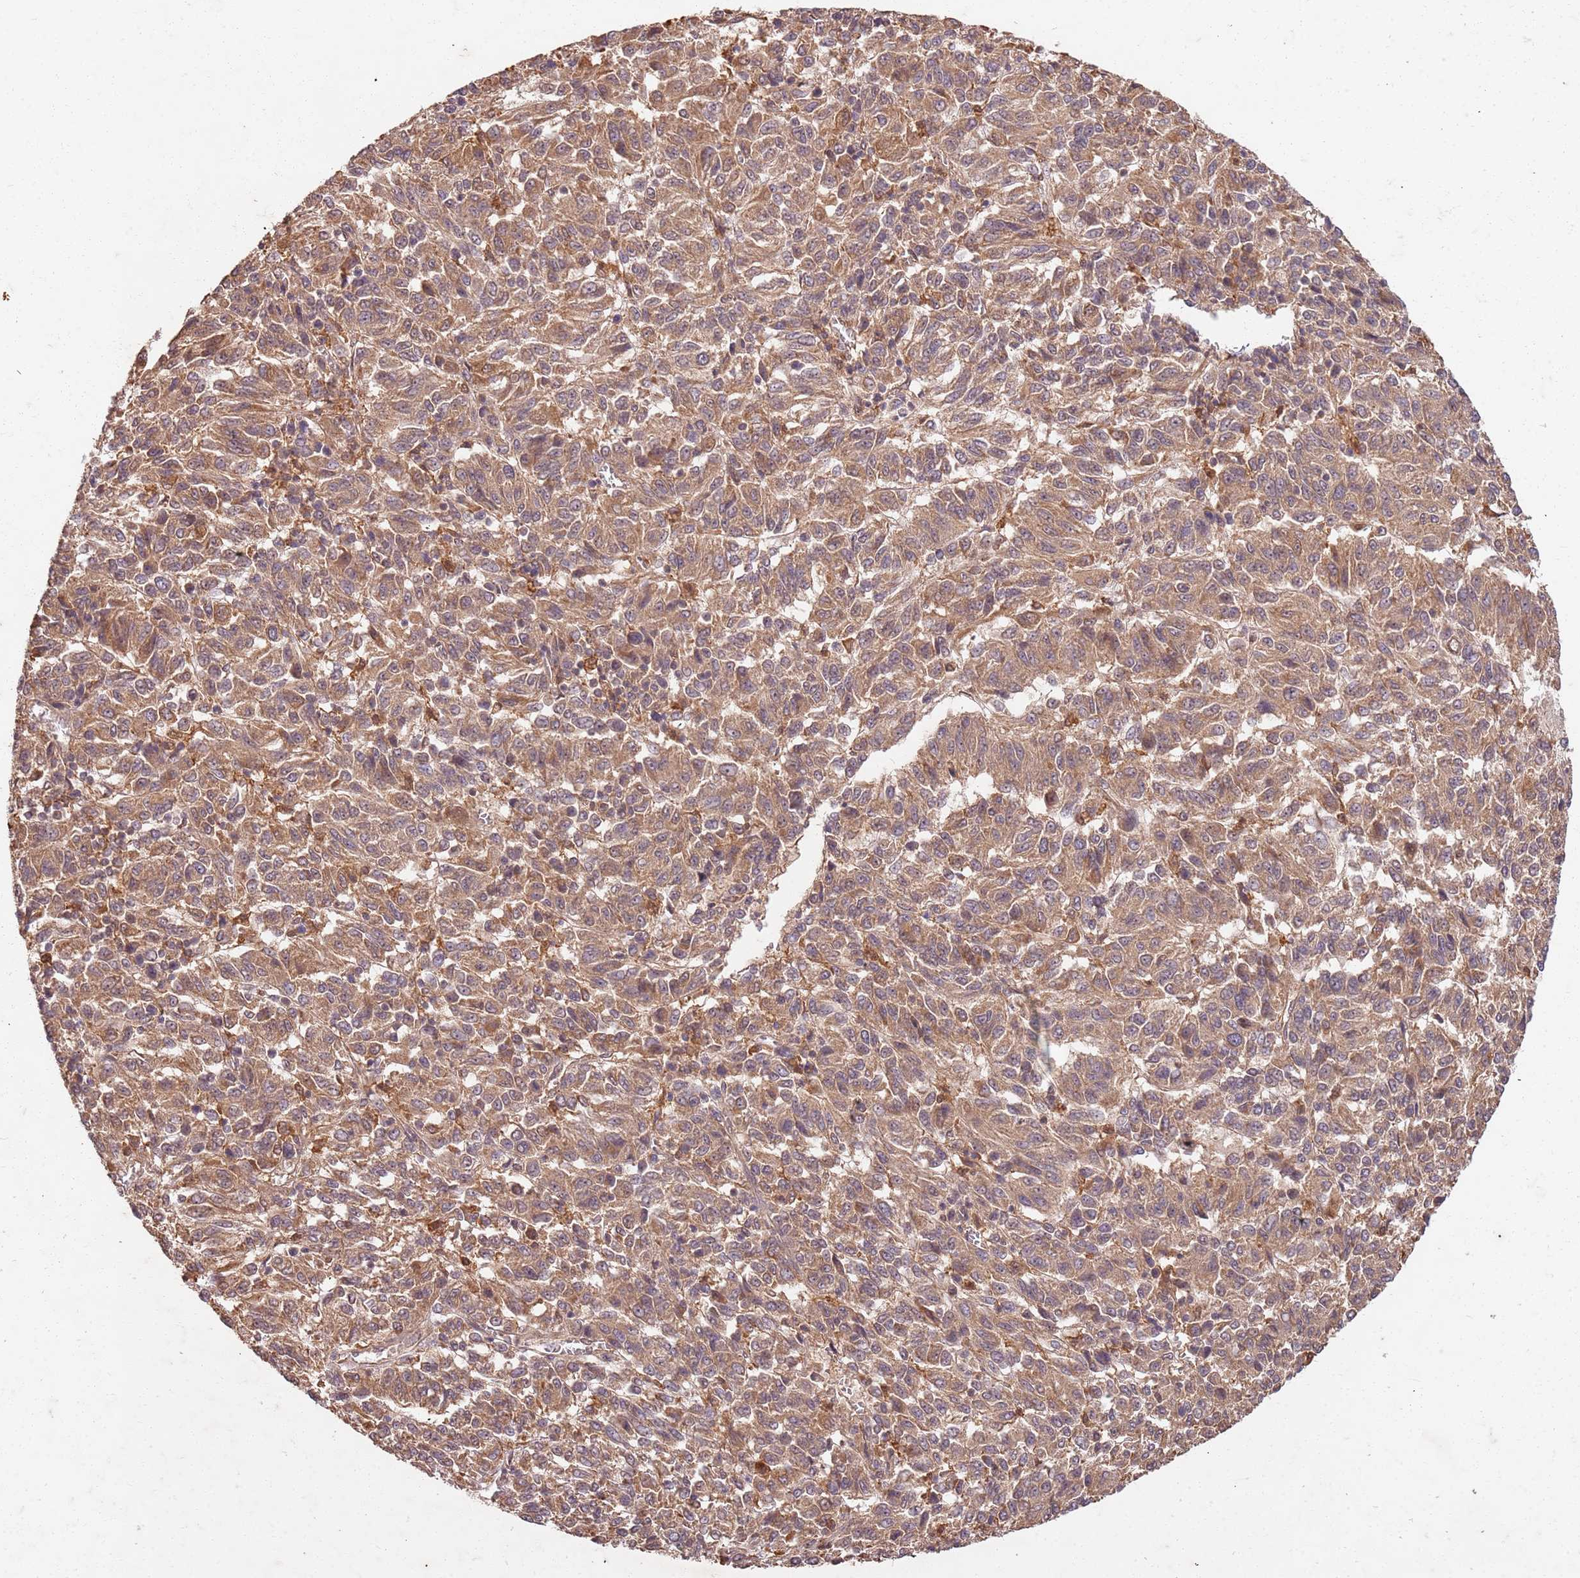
{"staining": {"intensity": "moderate", "quantity": ">75%", "location": "cytoplasmic/membranous"}, "tissue": "melanoma", "cell_type": "Tumor cells", "image_type": "cancer", "snomed": [{"axis": "morphology", "description": "Malignant melanoma, Metastatic site"}, {"axis": "topography", "description": "Lung"}], "caption": "About >75% of tumor cells in human malignant melanoma (metastatic site) demonstrate moderate cytoplasmic/membranous protein positivity as visualized by brown immunohistochemical staining.", "gene": "UBE3A", "patient": {"sex": "male", "age": 64}}